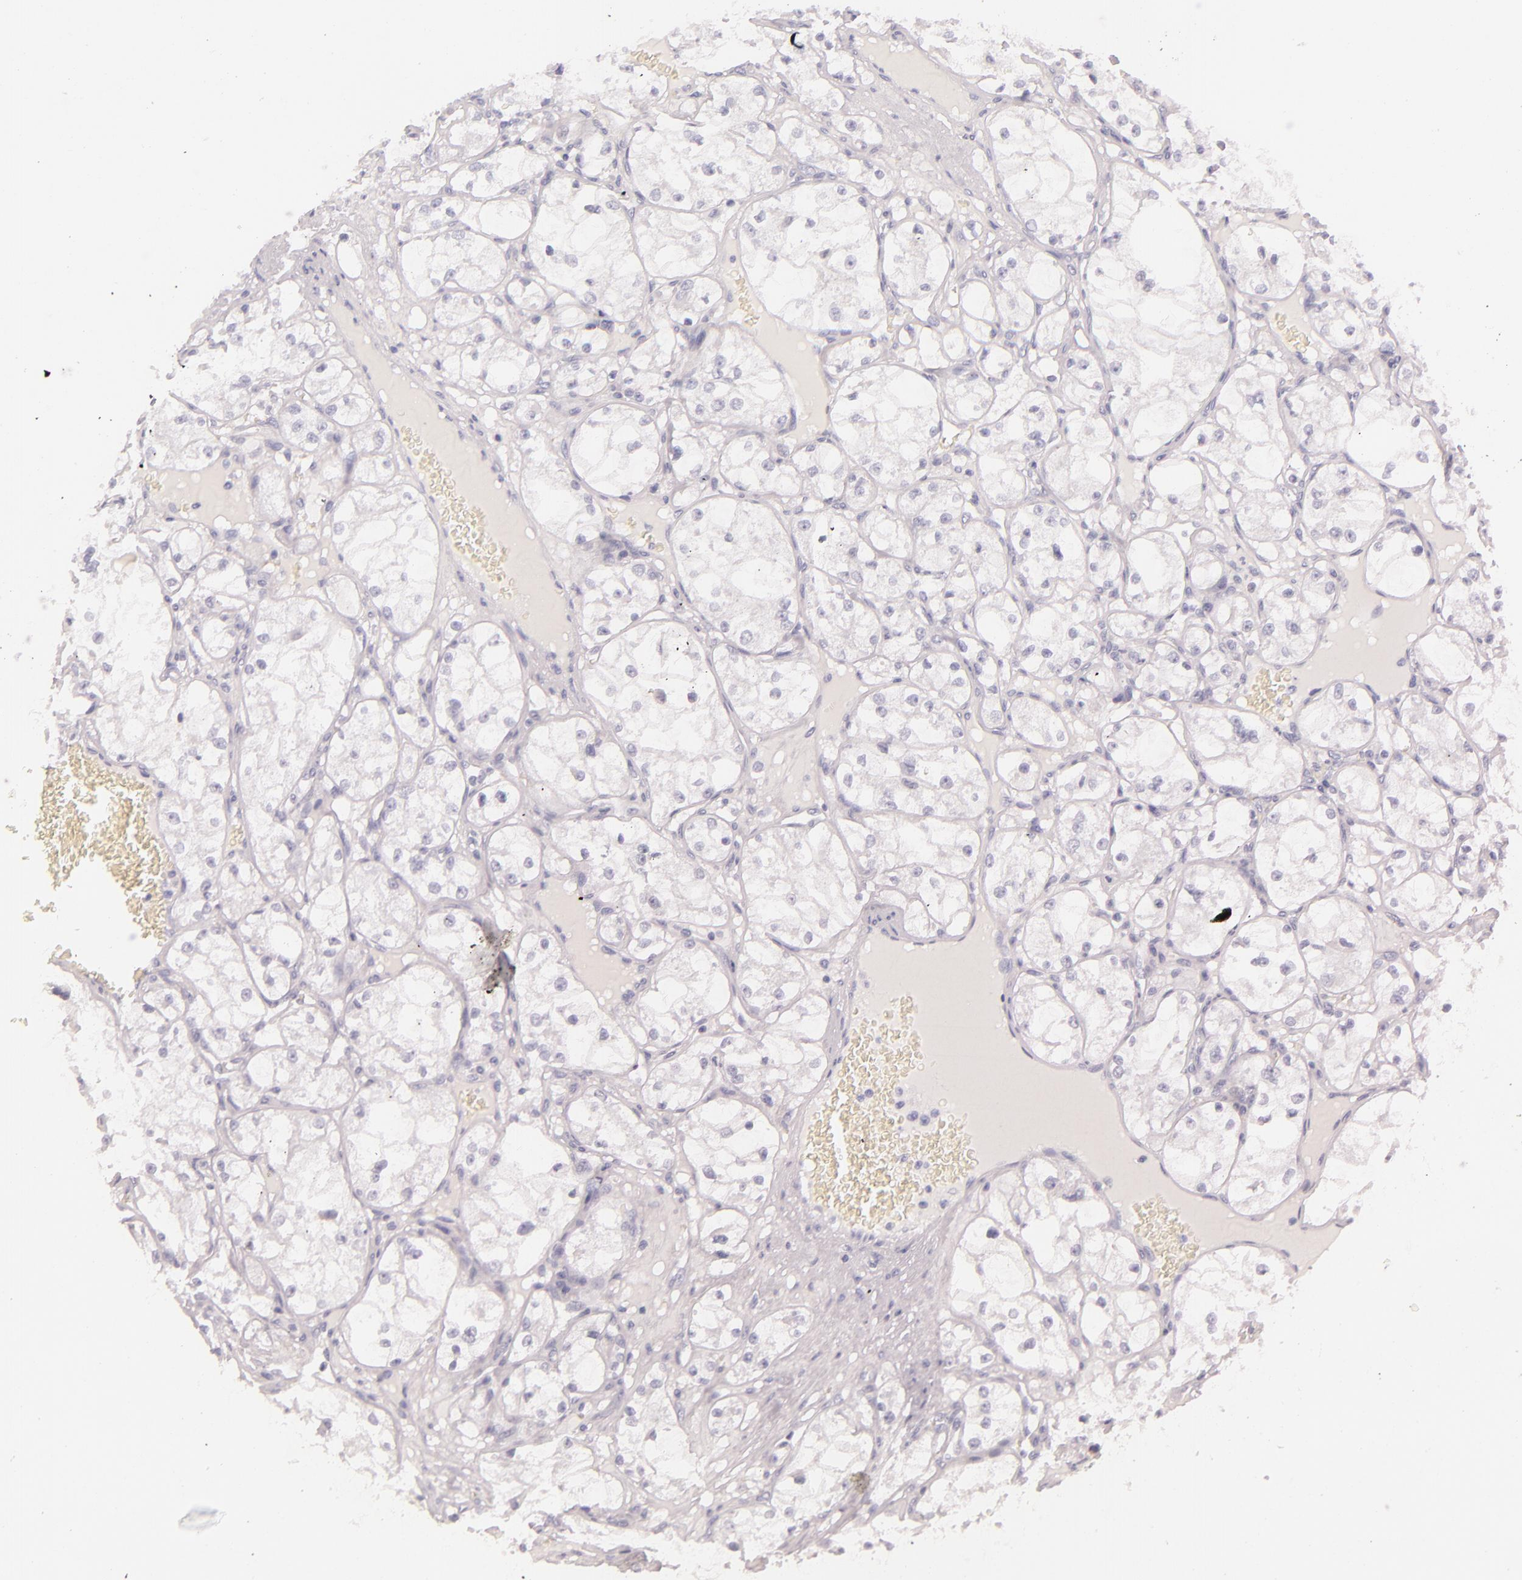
{"staining": {"intensity": "negative", "quantity": "none", "location": "none"}, "tissue": "renal cancer", "cell_type": "Tumor cells", "image_type": "cancer", "snomed": [{"axis": "morphology", "description": "Adenocarcinoma, NOS"}, {"axis": "topography", "description": "Kidney"}], "caption": "Tumor cells show no significant protein expression in adenocarcinoma (renal).", "gene": "INA", "patient": {"sex": "male", "age": 61}}